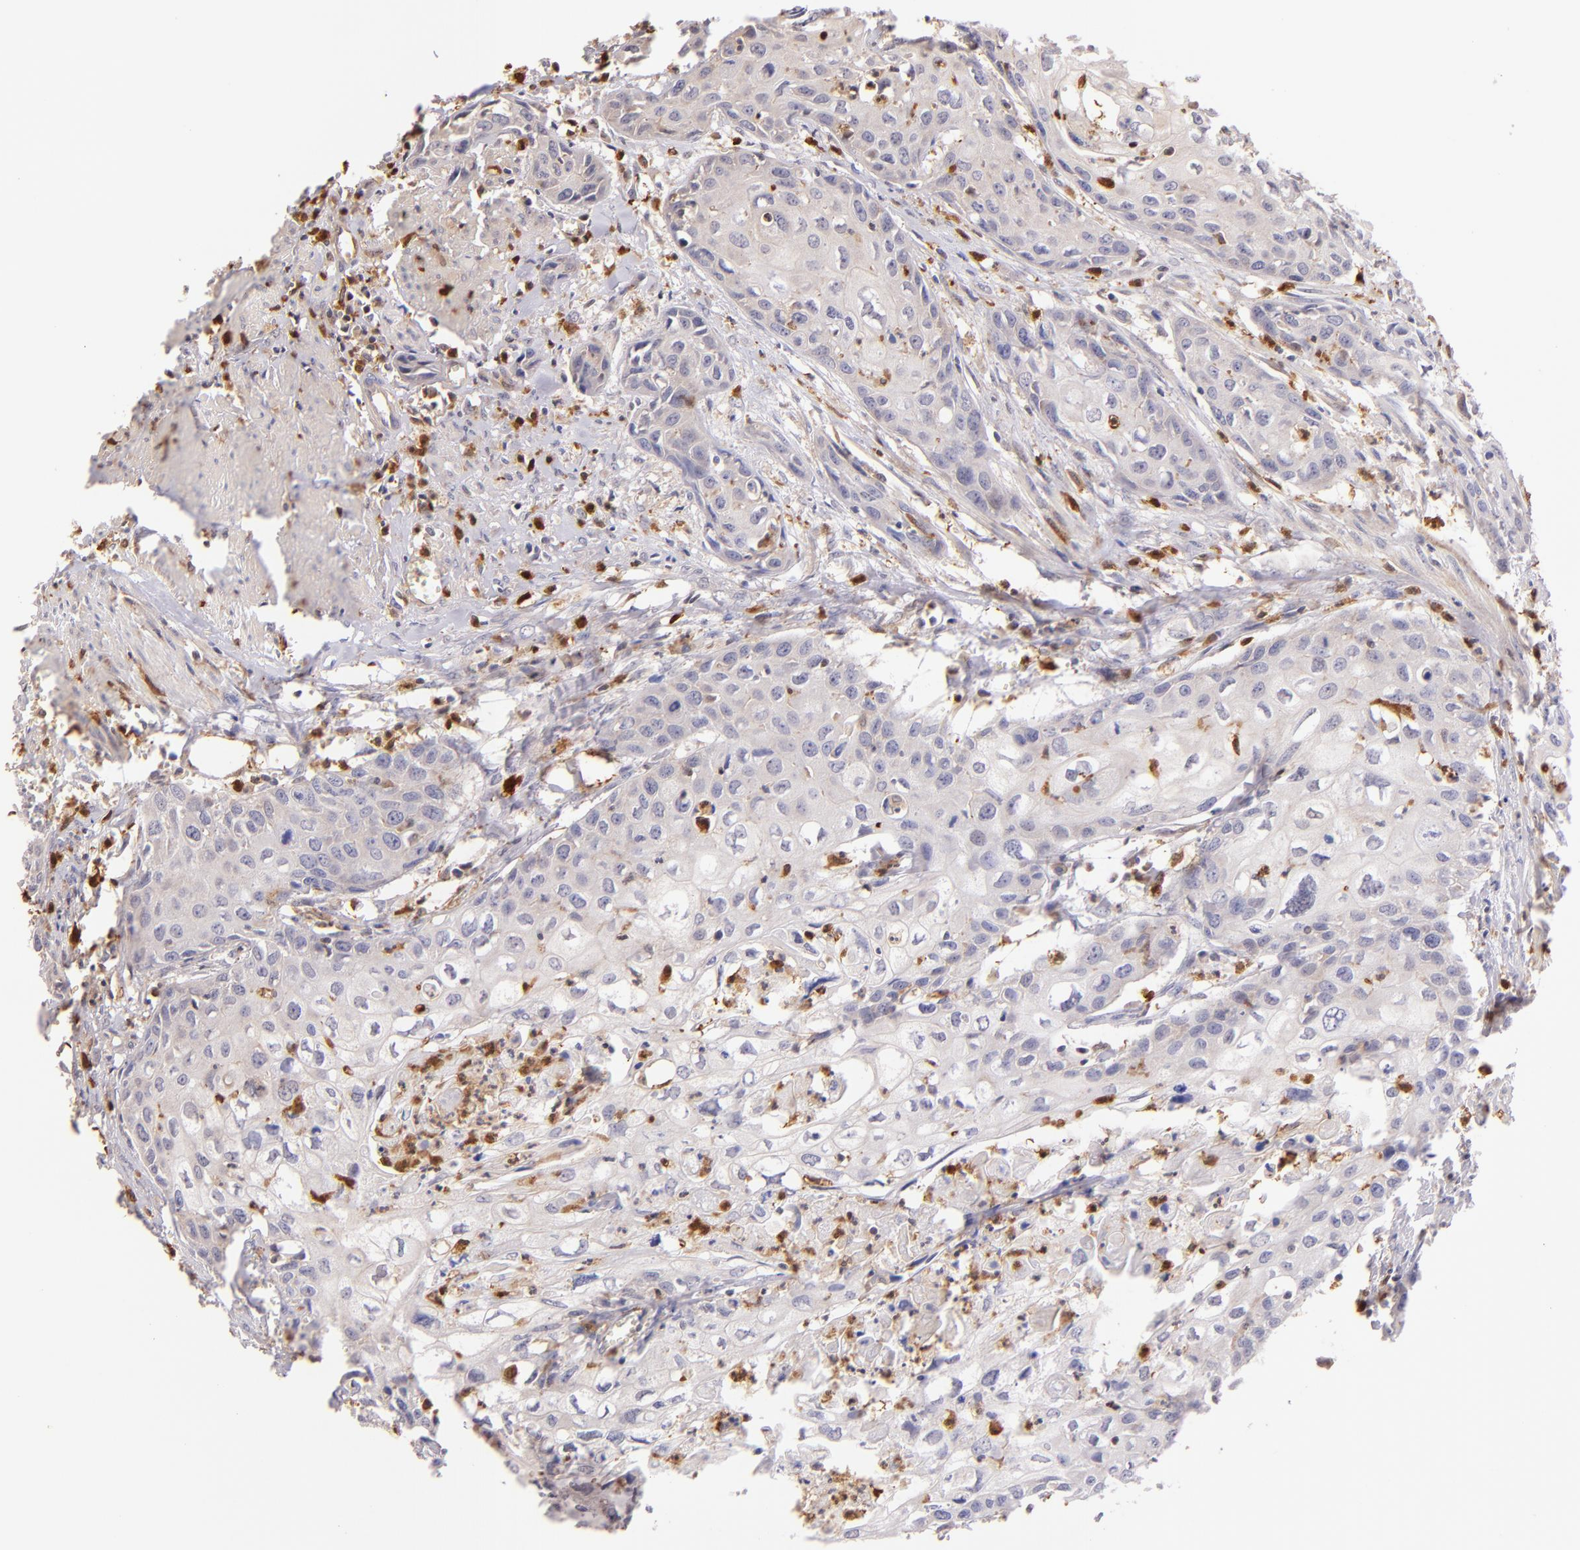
{"staining": {"intensity": "weak", "quantity": "<25%", "location": "cytoplasmic/membranous"}, "tissue": "urothelial cancer", "cell_type": "Tumor cells", "image_type": "cancer", "snomed": [{"axis": "morphology", "description": "Urothelial carcinoma, High grade"}, {"axis": "topography", "description": "Urinary bladder"}], "caption": "Immunohistochemistry histopathology image of neoplastic tissue: urothelial carcinoma (high-grade) stained with DAB (3,3'-diaminobenzidine) shows no significant protein positivity in tumor cells. (DAB IHC, high magnification).", "gene": "BTK", "patient": {"sex": "male", "age": 54}}